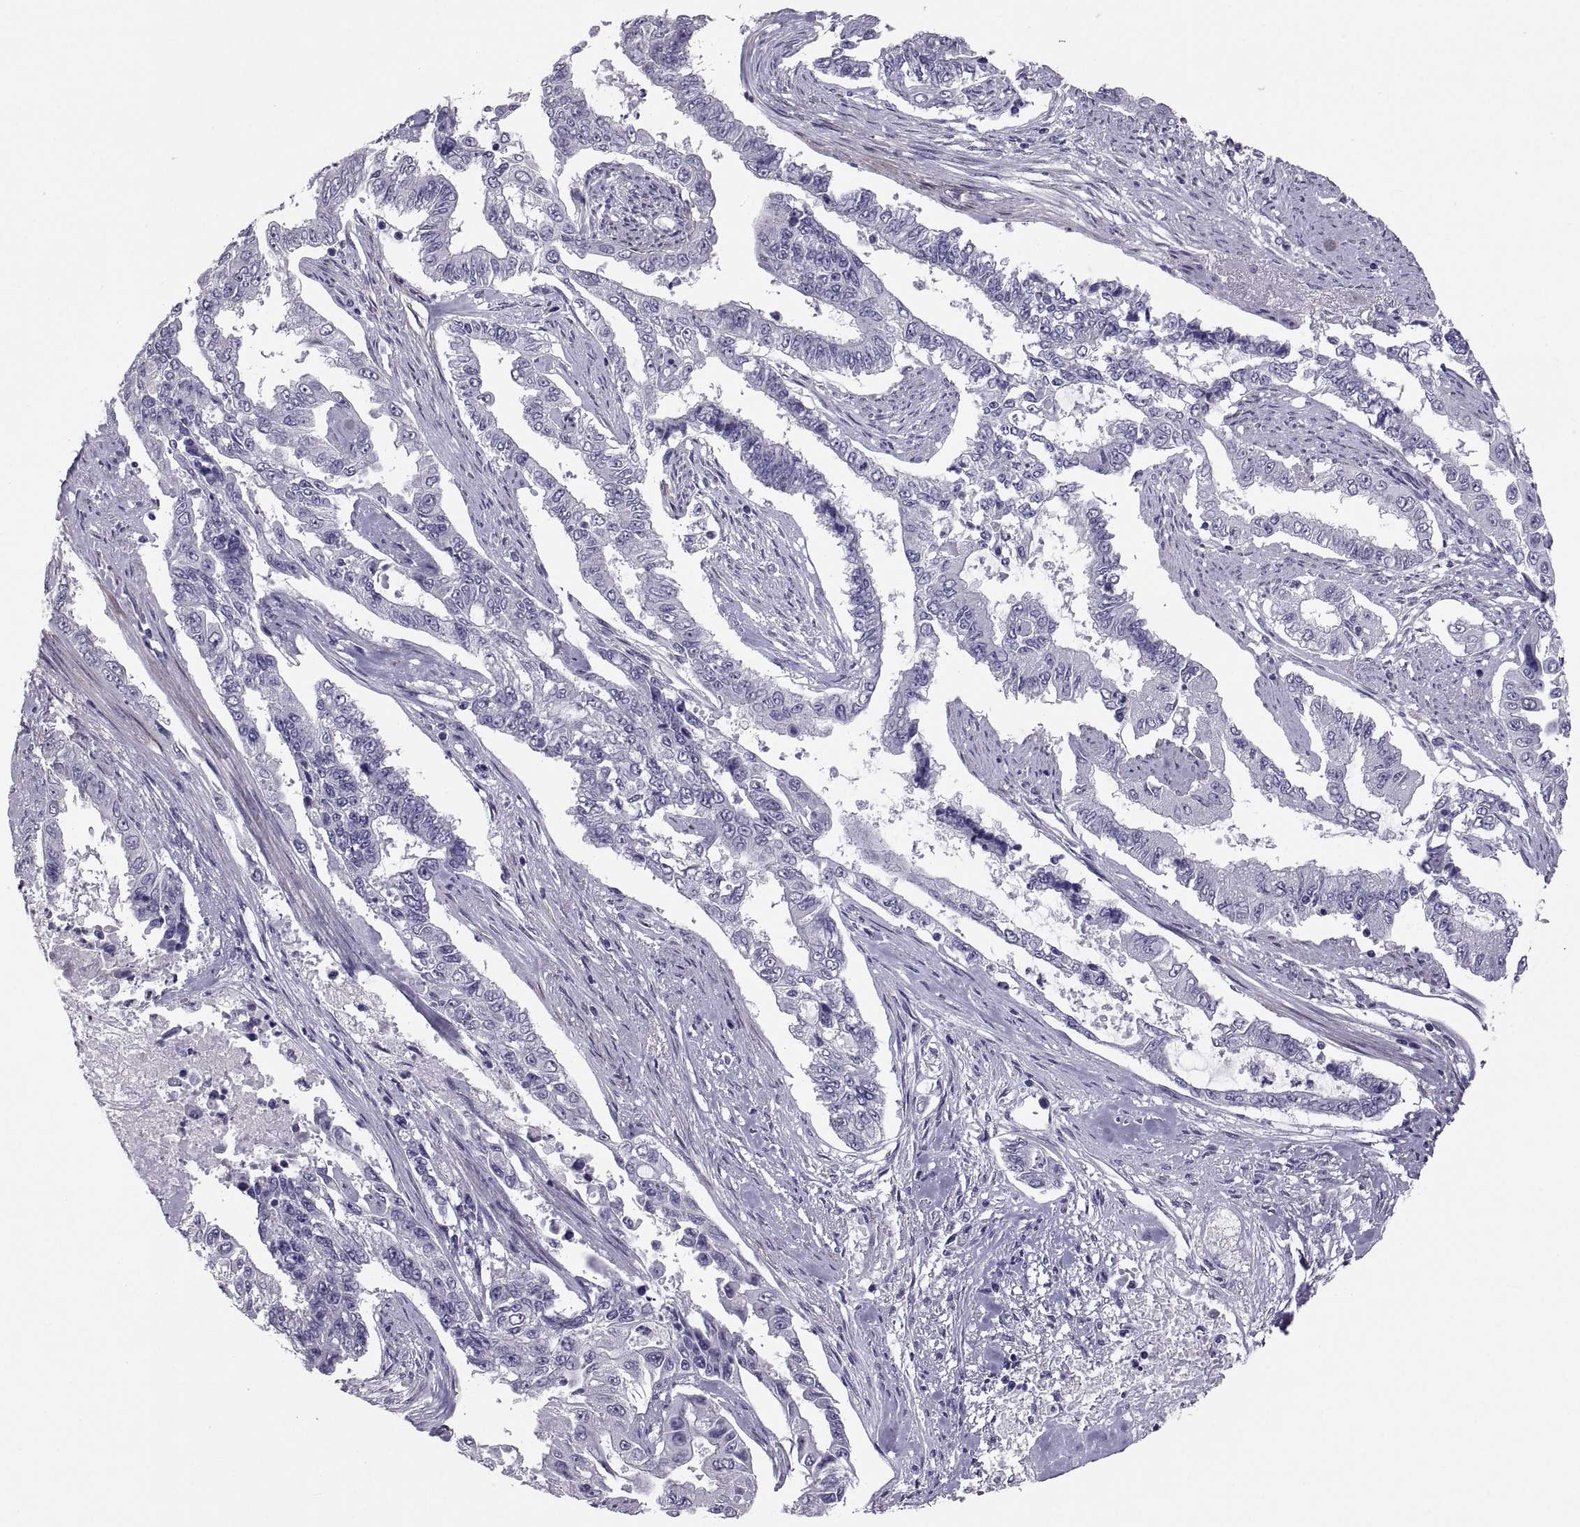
{"staining": {"intensity": "negative", "quantity": "none", "location": "none"}, "tissue": "endometrial cancer", "cell_type": "Tumor cells", "image_type": "cancer", "snomed": [{"axis": "morphology", "description": "Adenocarcinoma, NOS"}, {"axis": "topography", "description": "Uterus"}], "caption": "Tumor cells are negative for protein expression in human endometrial cancer (adenocarcinoma).", "gene": "IGSF1", "patient": {"sex": "female", "age": 59}}